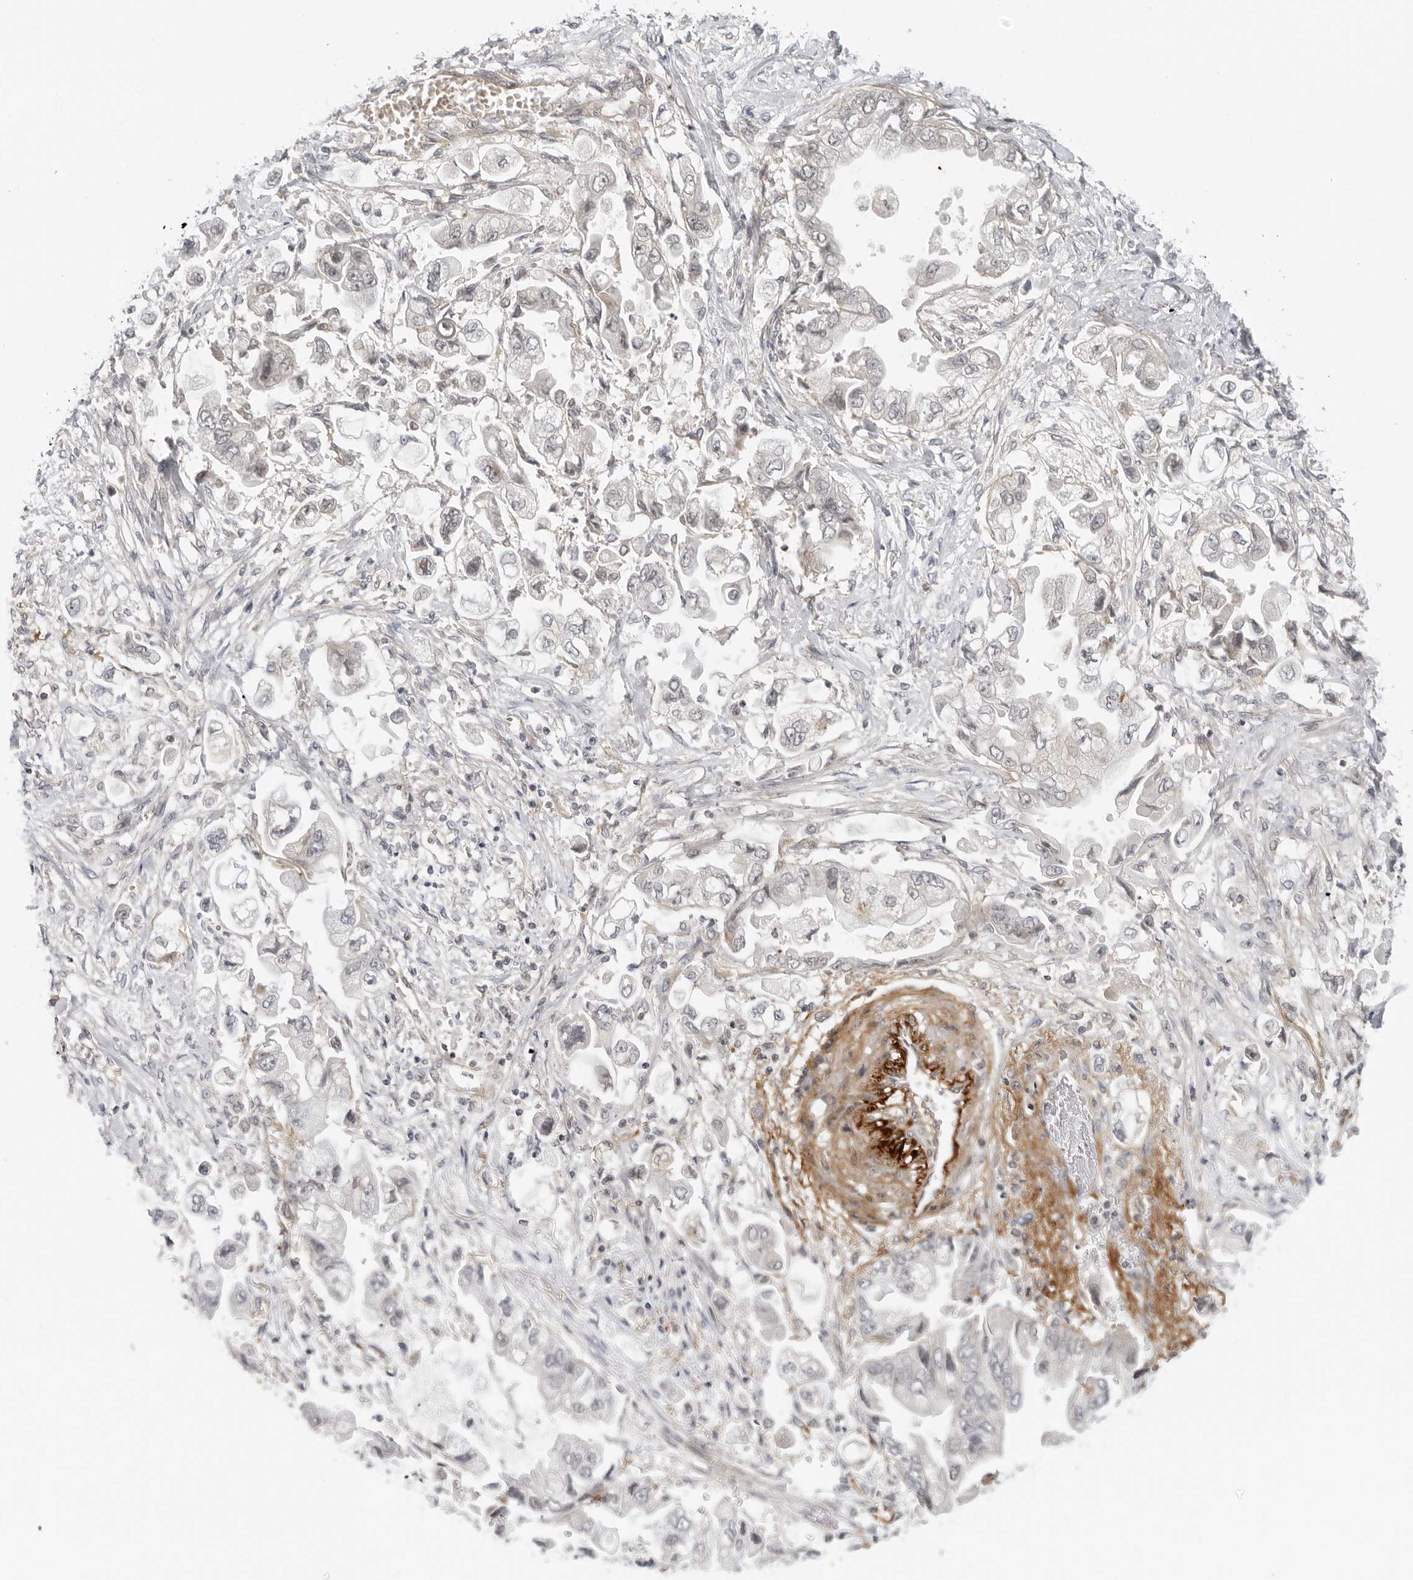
{"staining": {"intensity": "negative", "quantity": "none", "location": "none"}, "tissue": "stomach cancer", "cell_type": "Tumor cells", "image_type": "cancer", "snomed": [{"axis": "morphology", "description": "Adenocarcinoma, NOS"}, {"axis": "topography", "description": "Stomach"}], "caption": "High power microscopy histopathology image of an immunohistochemistry (IHC) histopathology image of stomach cancer (adenocarcinoma), revealing no significant expression in tumor cells.", "gene": "SUGCT", "patient": {"sex": "male", "age": 62}}